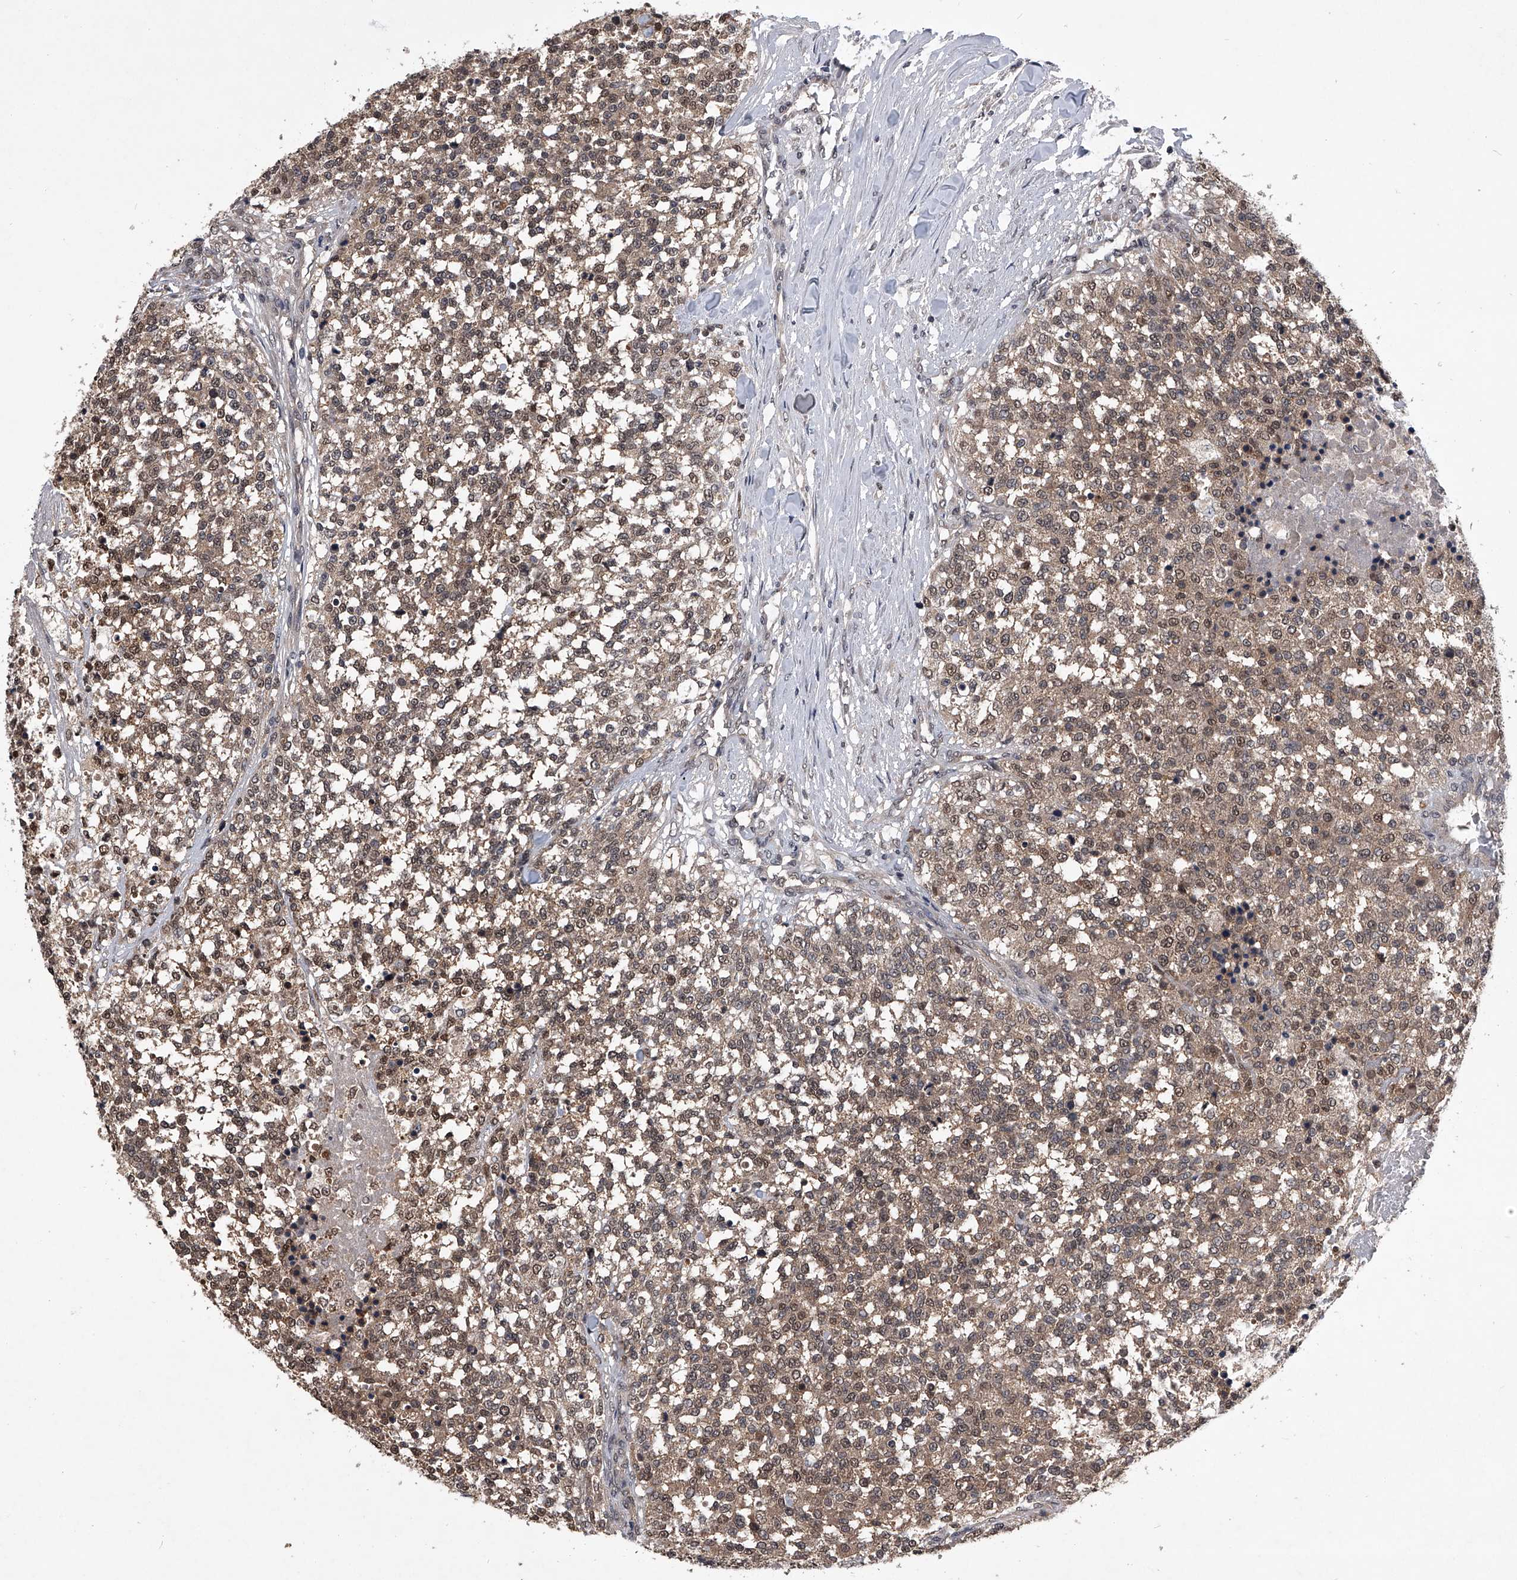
{"staining": {"intensity": "moderate", "quantity": ">75%", "location": "cytoplasmic/membranous,nuclear"}, "tissue": "testis cancer", "cell_type": "Tumor cells", "image_type": "cancer", "snomed": [{"axis": "morphology", "description": "Seminoma, NOS"}, {"axis": "topography", "description": "Testis"}], "caption": "Testis cancer (seminoma) stained with immunohistochemistry (IHC) reveals moderate cytoplasmic/membranous and nuclear staining in about >75% of tumor cells.", "gene": "TSNAX", "patient": {"sex": "male", "age": 59}}